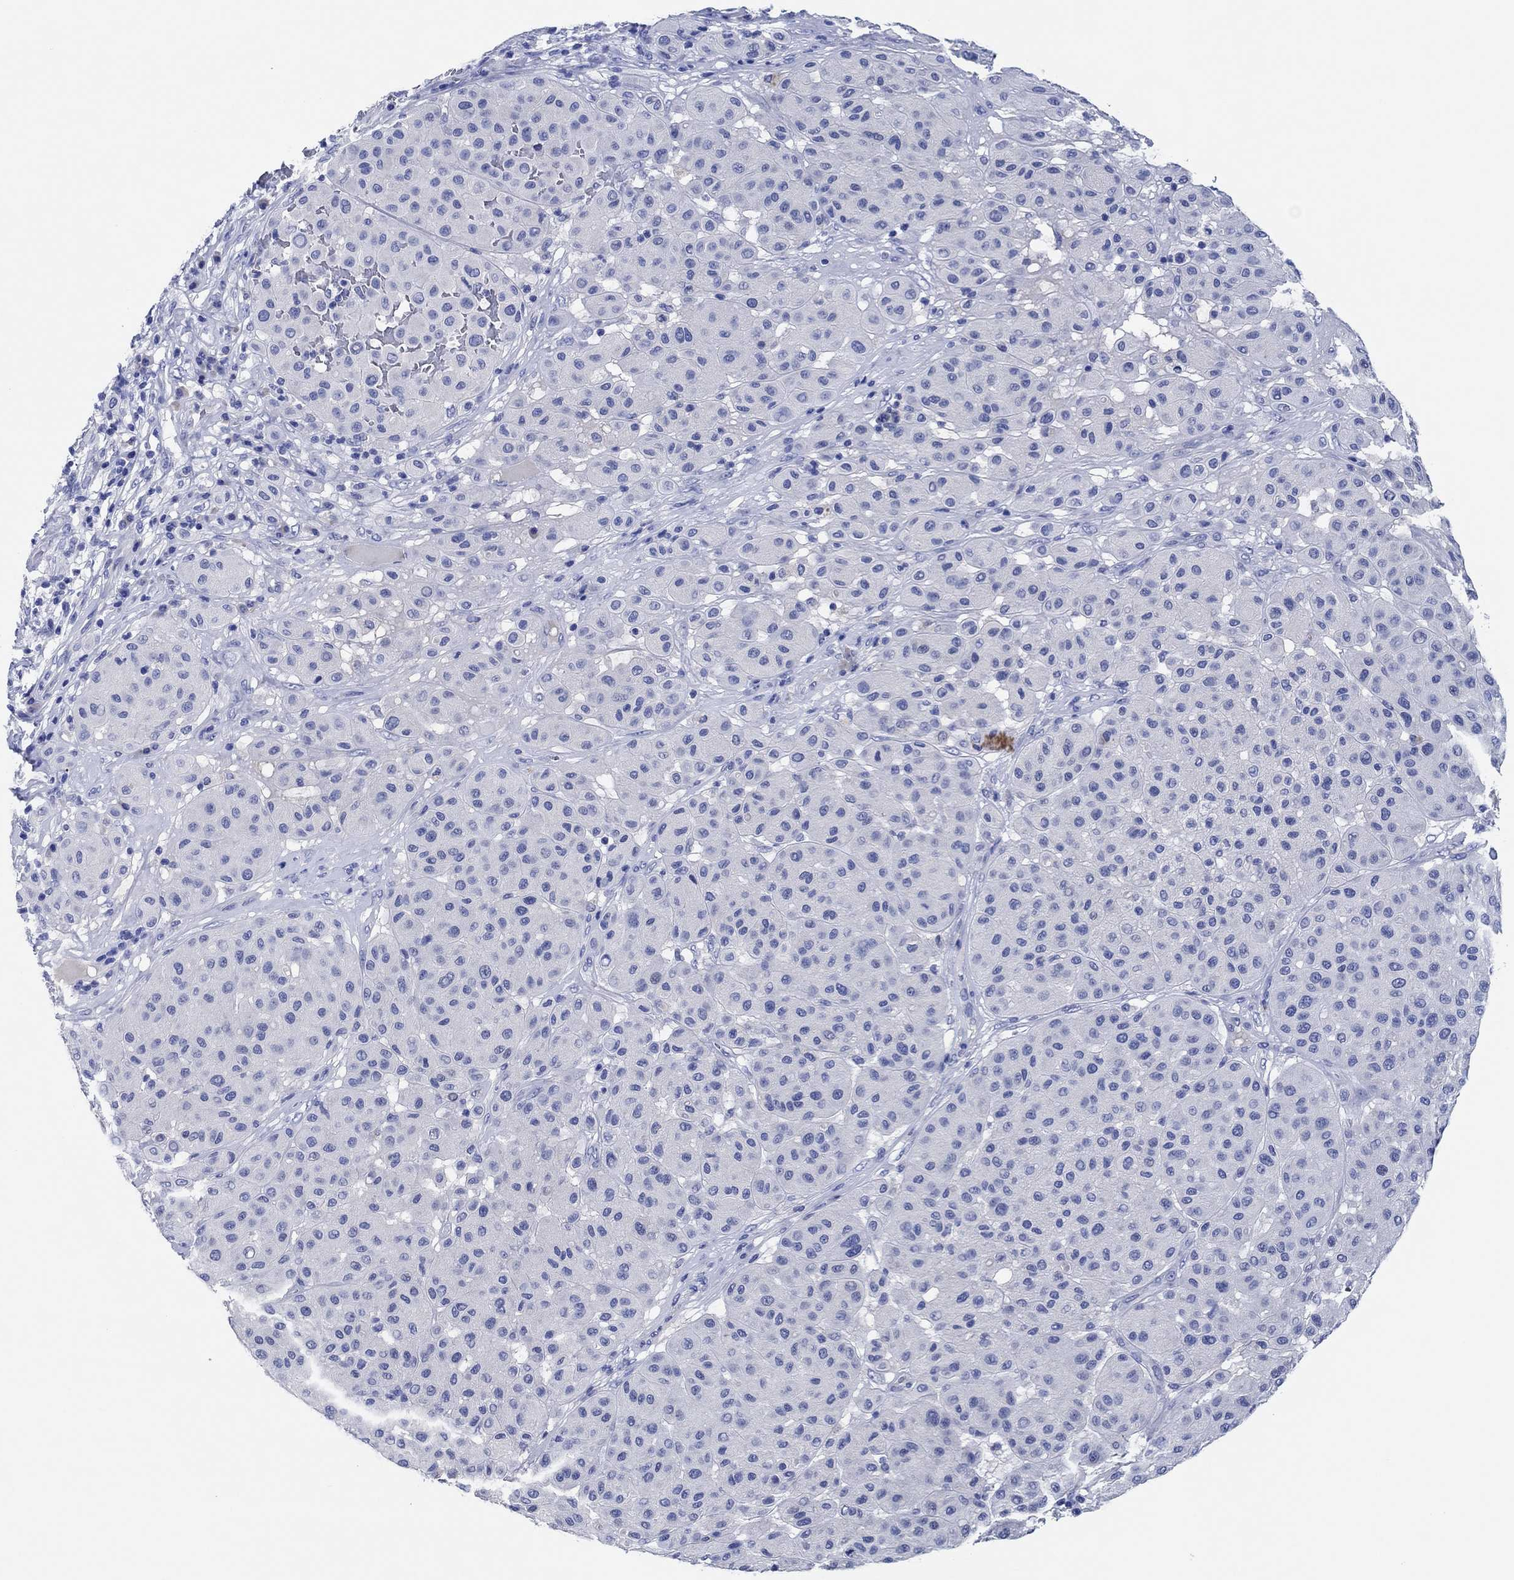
{"staining": {"intensity": "negative", "quantity": "none", "location": "none"}, "tissue": "melanoma", "cell_type": "Tumor cells", "image_type": "cancer", "snomed": [{"axis": "morphology", "description": "Malignant melanoma, Metastatic site"}, {"axis": "topography", "description": "Smooth muscle"}], "caption": "Immunohistochemistry photomicrograph of neoplastic tissue: melanoma stained with DAB displays no significant protein staining in tumor cells.", "gene": "CPNE6", "patient": {"sex": "male", "age": 41}}